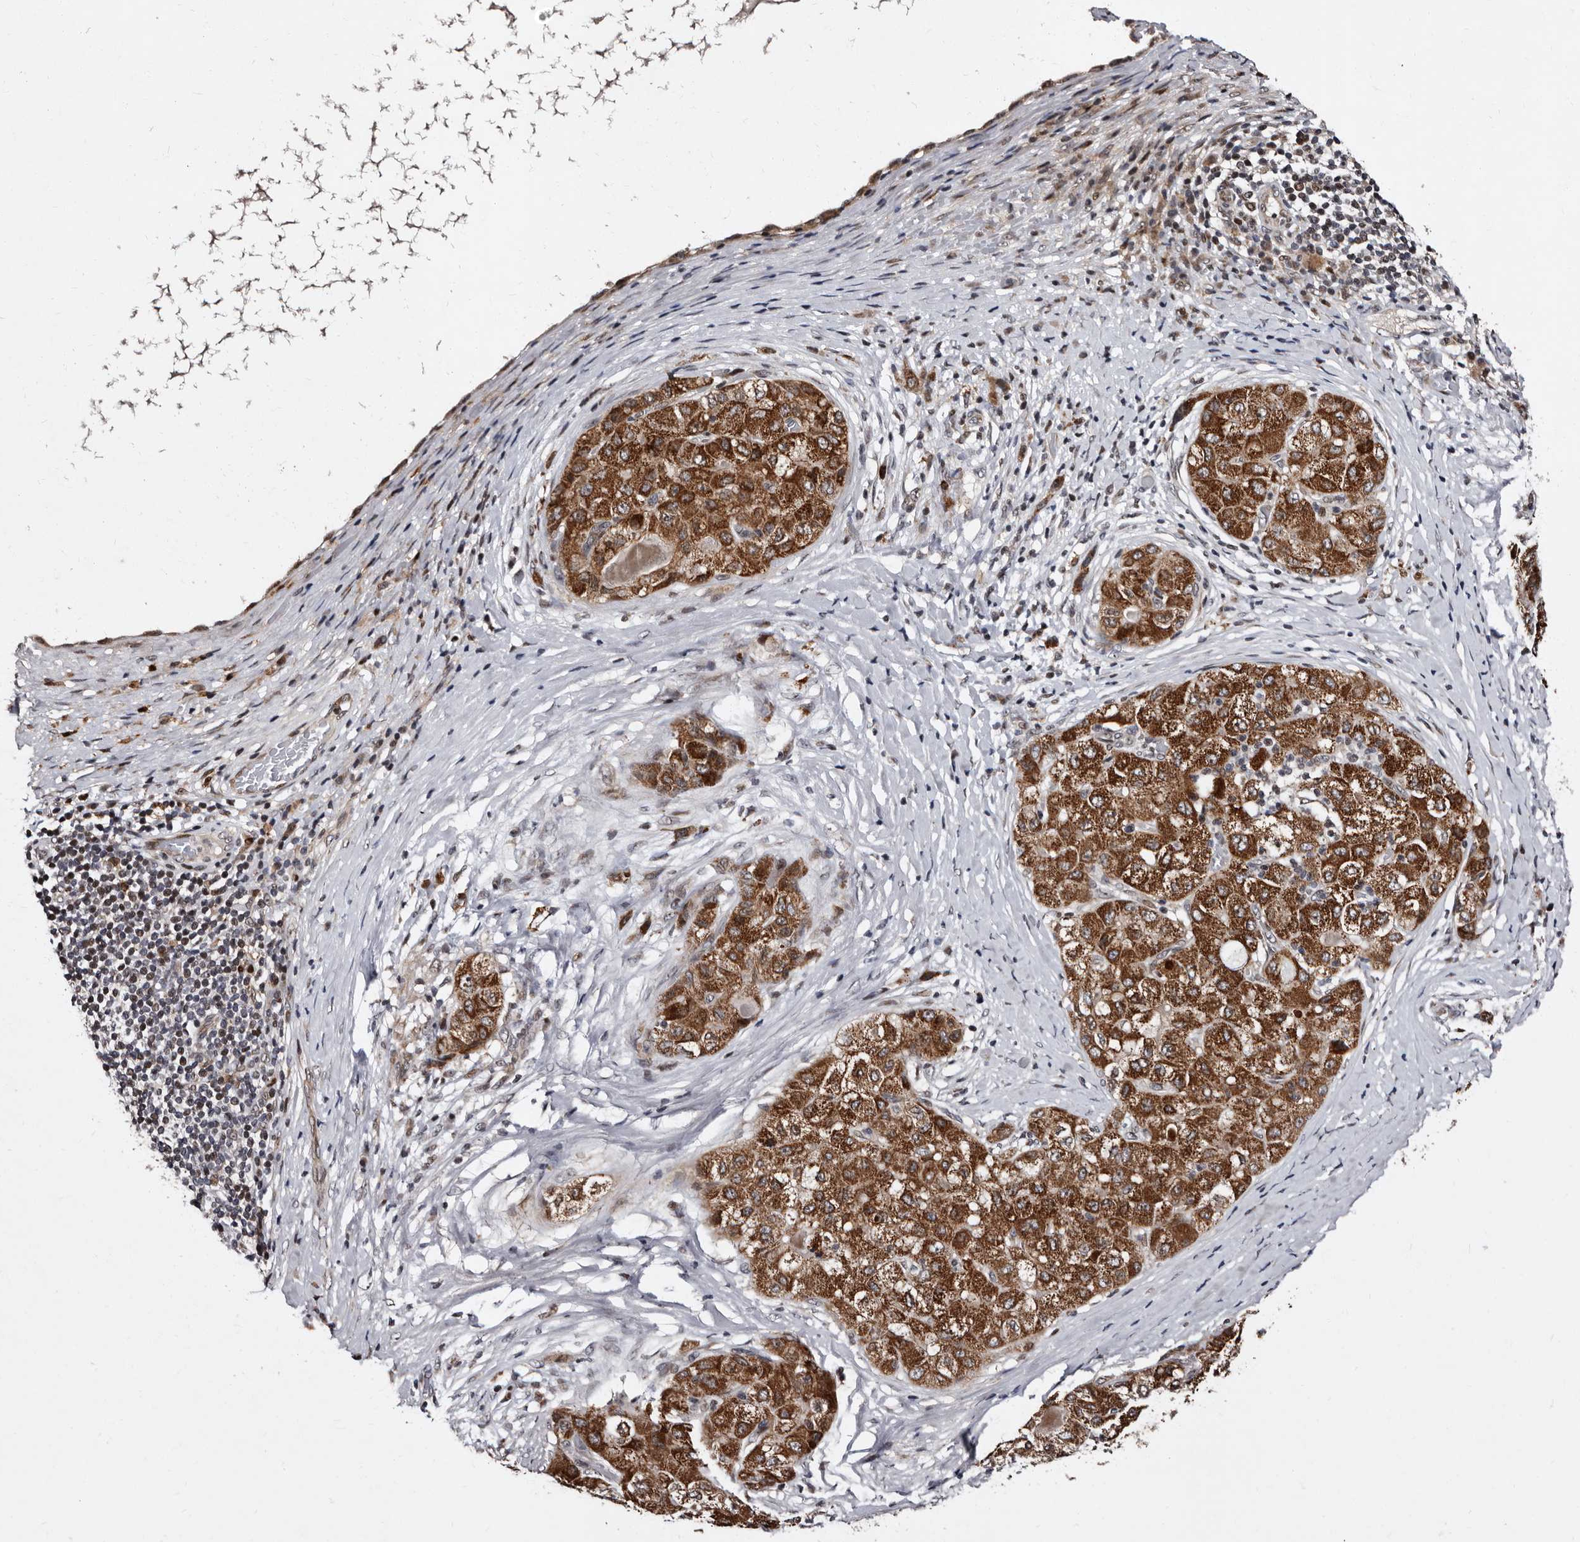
{"staining": {"intensity": "strong", "quantity": ">75%", "location": "cytoplasmic/membranous"}, "tissue": "liver cancer", "cell_type": "Tumor cells", "image_type": "cancer", "snomed": [{"axis": "morphology", "description": "Carcinoma, Hepatocellular, NOS"}, {"axis": "topography", "description": "Liver"}], "caption": "Immunohistochemistry (IHC) micrograph of human hepatocellular carcinoma (liver) stained for a protein (brown), which displays high levels of strong cytoplasmic/membranous positivity in about >75% of tumor cells.", "gene": "TNKS", "patient": {"sex": "male", "age": 80}}